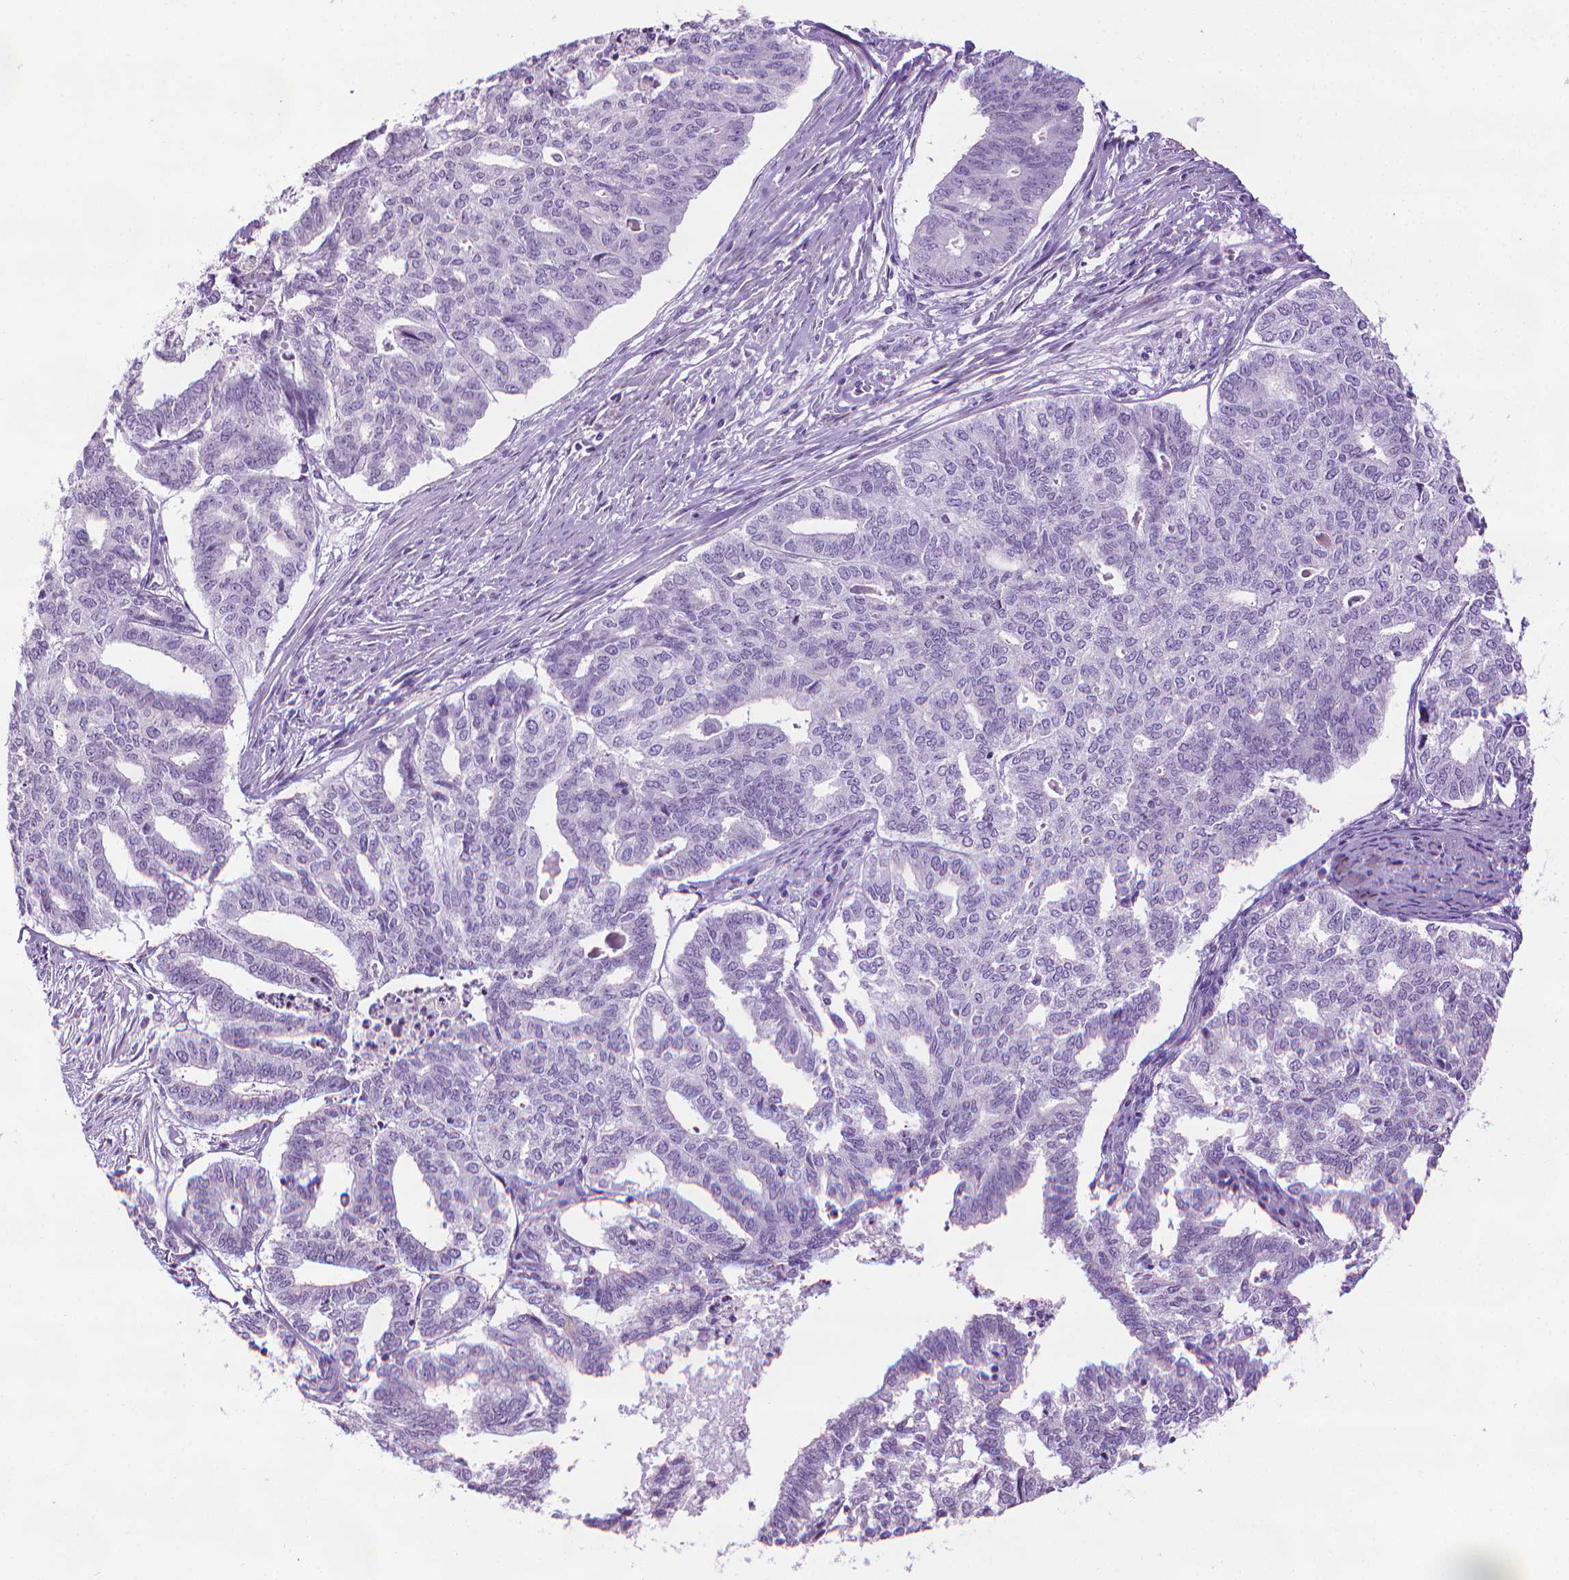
{"staining": {"intensity": "negative", "quantity": "none", "location": "none"}, "tissue": "endometrial cancer", "cell_type": "Tumor cells", "image_type": "cancer", "snomed": [{"axis": "morphology", "description": "Adenocarcinoma, NOS"}, {"axis": "topography", "description": "Endometrium"}], "caption": "Tumor cells are negative for brown protein staining in adenocarcinoma (endometrial).", "gene": "DNAI7", "patient": {"sex": "female", "age": 79}}